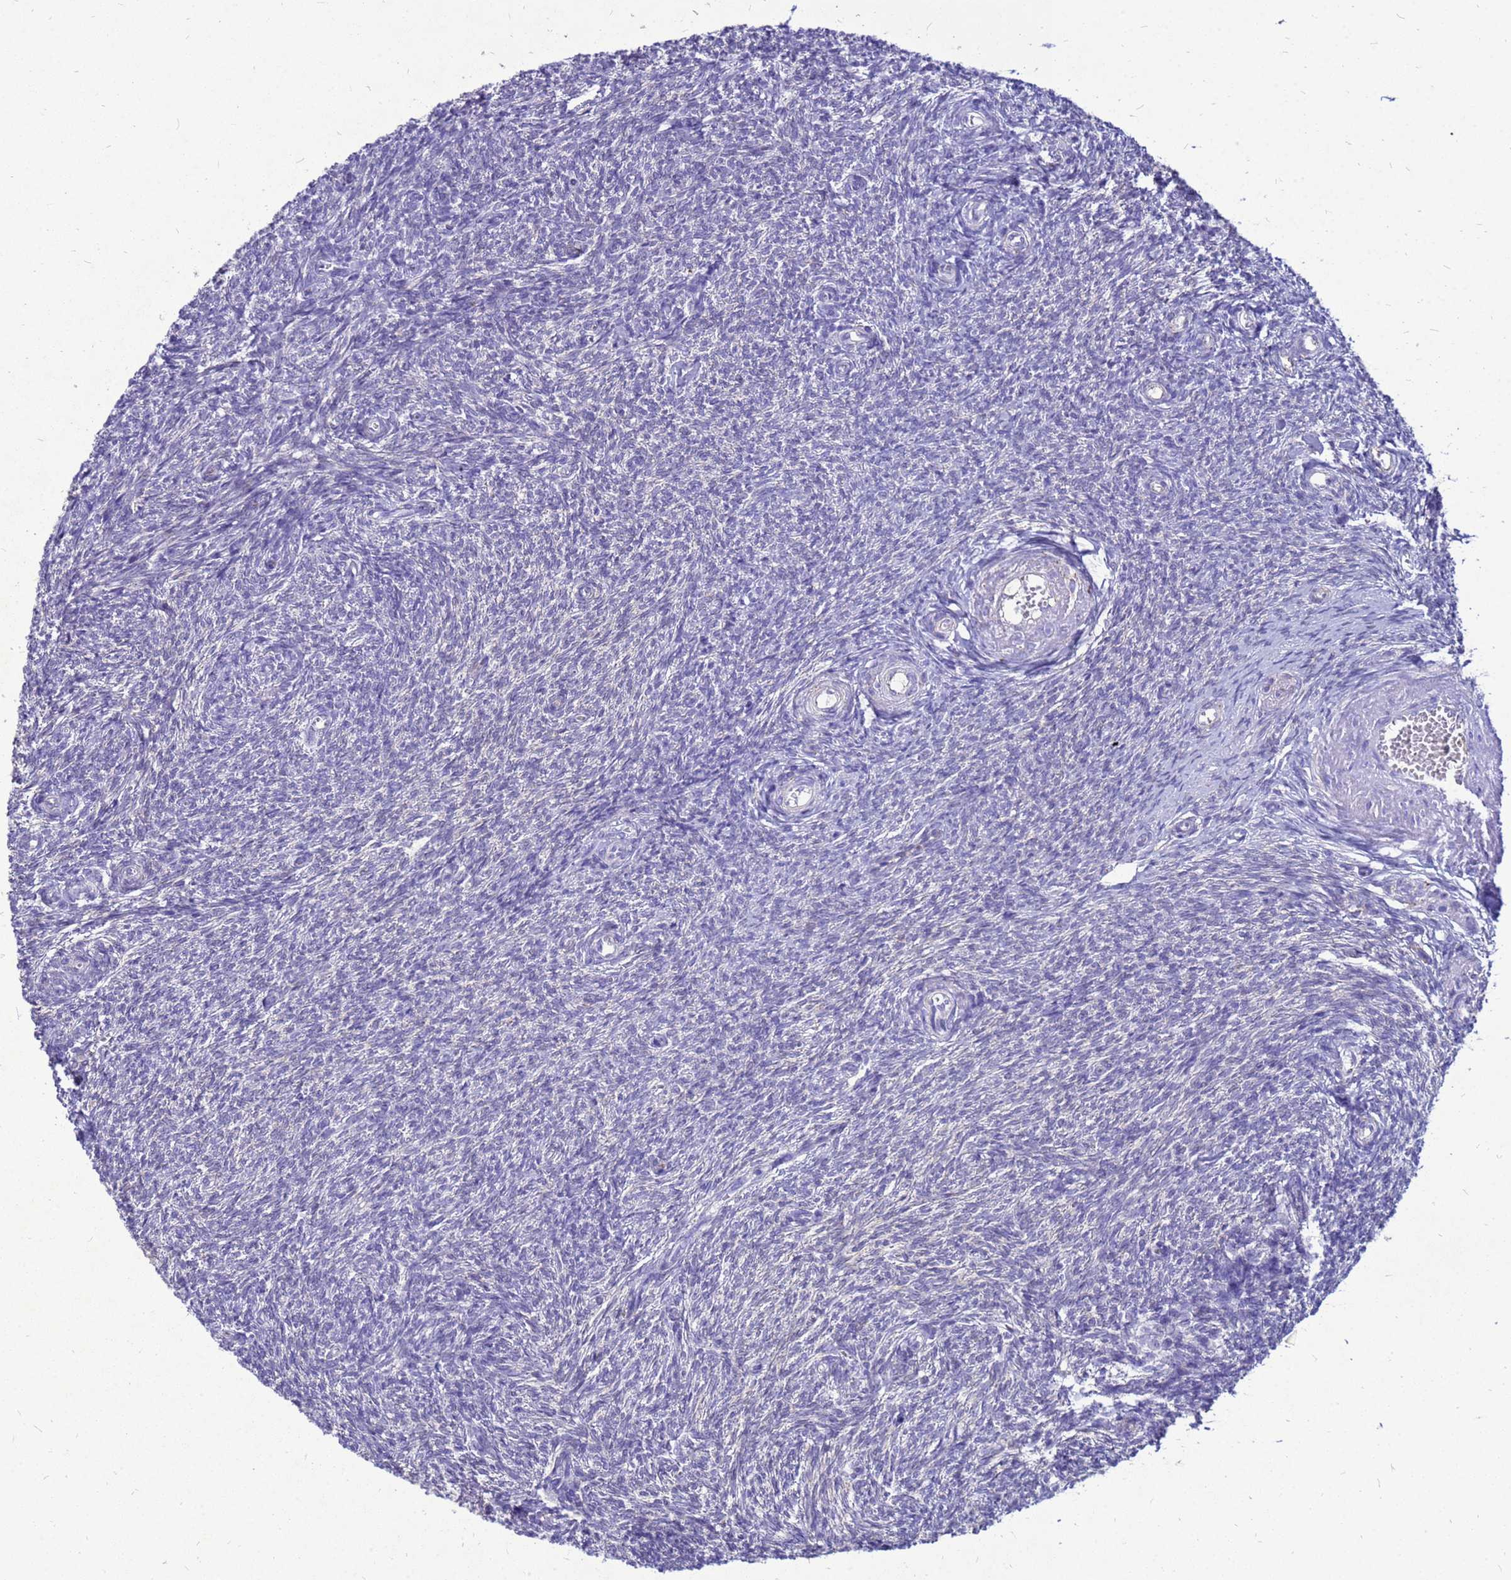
{"staining": {"intensity": "negative", "quantity": "none", "location": "none"}, "tissue": "ovary", "cell_type": "Ovarian stroma cells", "image_type": "normal", "snomed": [{"axis": "morphology", "description": "Normal tissue, NOS"}, {"axis": "topography", "description": "Ovary"}], "caption": "IHC histopathology image of unremarkable ovary: ovary stained with DAB (3,3'-diaminobenzidine) displays no significant protein expression in ovarian stroma cells.", "gene": "AKR1C1", "patient": {"sex": "female", "age": 44}}